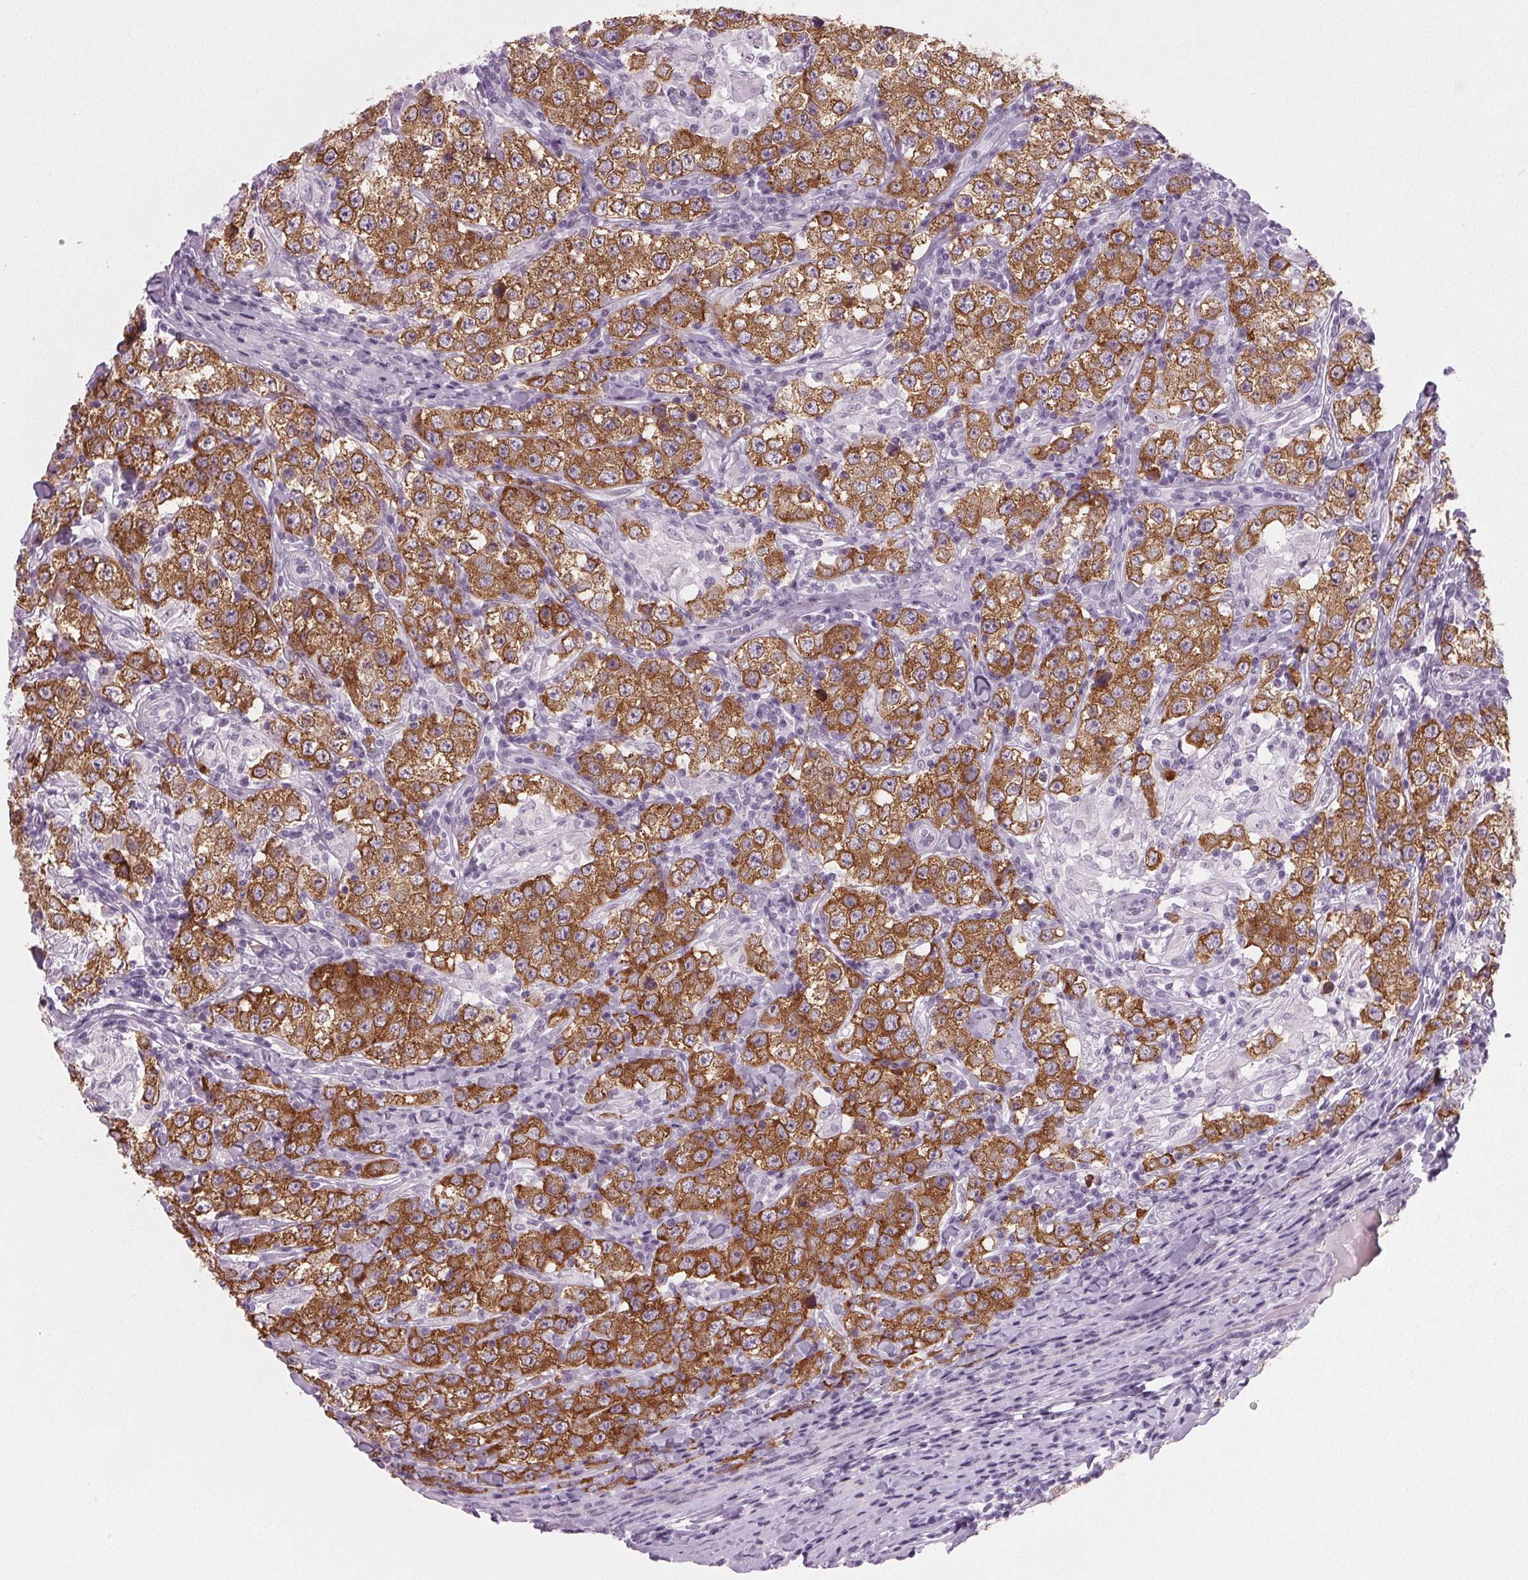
{"staining": {"intensity": "strong", "quantity": ">75%", "location": "cytoplasmic/membranous"}, "tissue": "testis cancer", "cell_type": "Tumor cells", "image_type": "cancer", "snomed": [{"axis": "morphology", "description": "Seminoma, NOS"}, {"axis": "morphology", "description": "Carcinoma, Embryonal, NOS"}, {"axis": "topography", "description": "Testis"}], "caption": "Strong cytoplasmic/membranous expression for a protein is present in approximately >75% of tumor cells of testis cancer using IHC.", "gene": "IGF2BP1", "patient": {"sex": "male", "age": 41}}